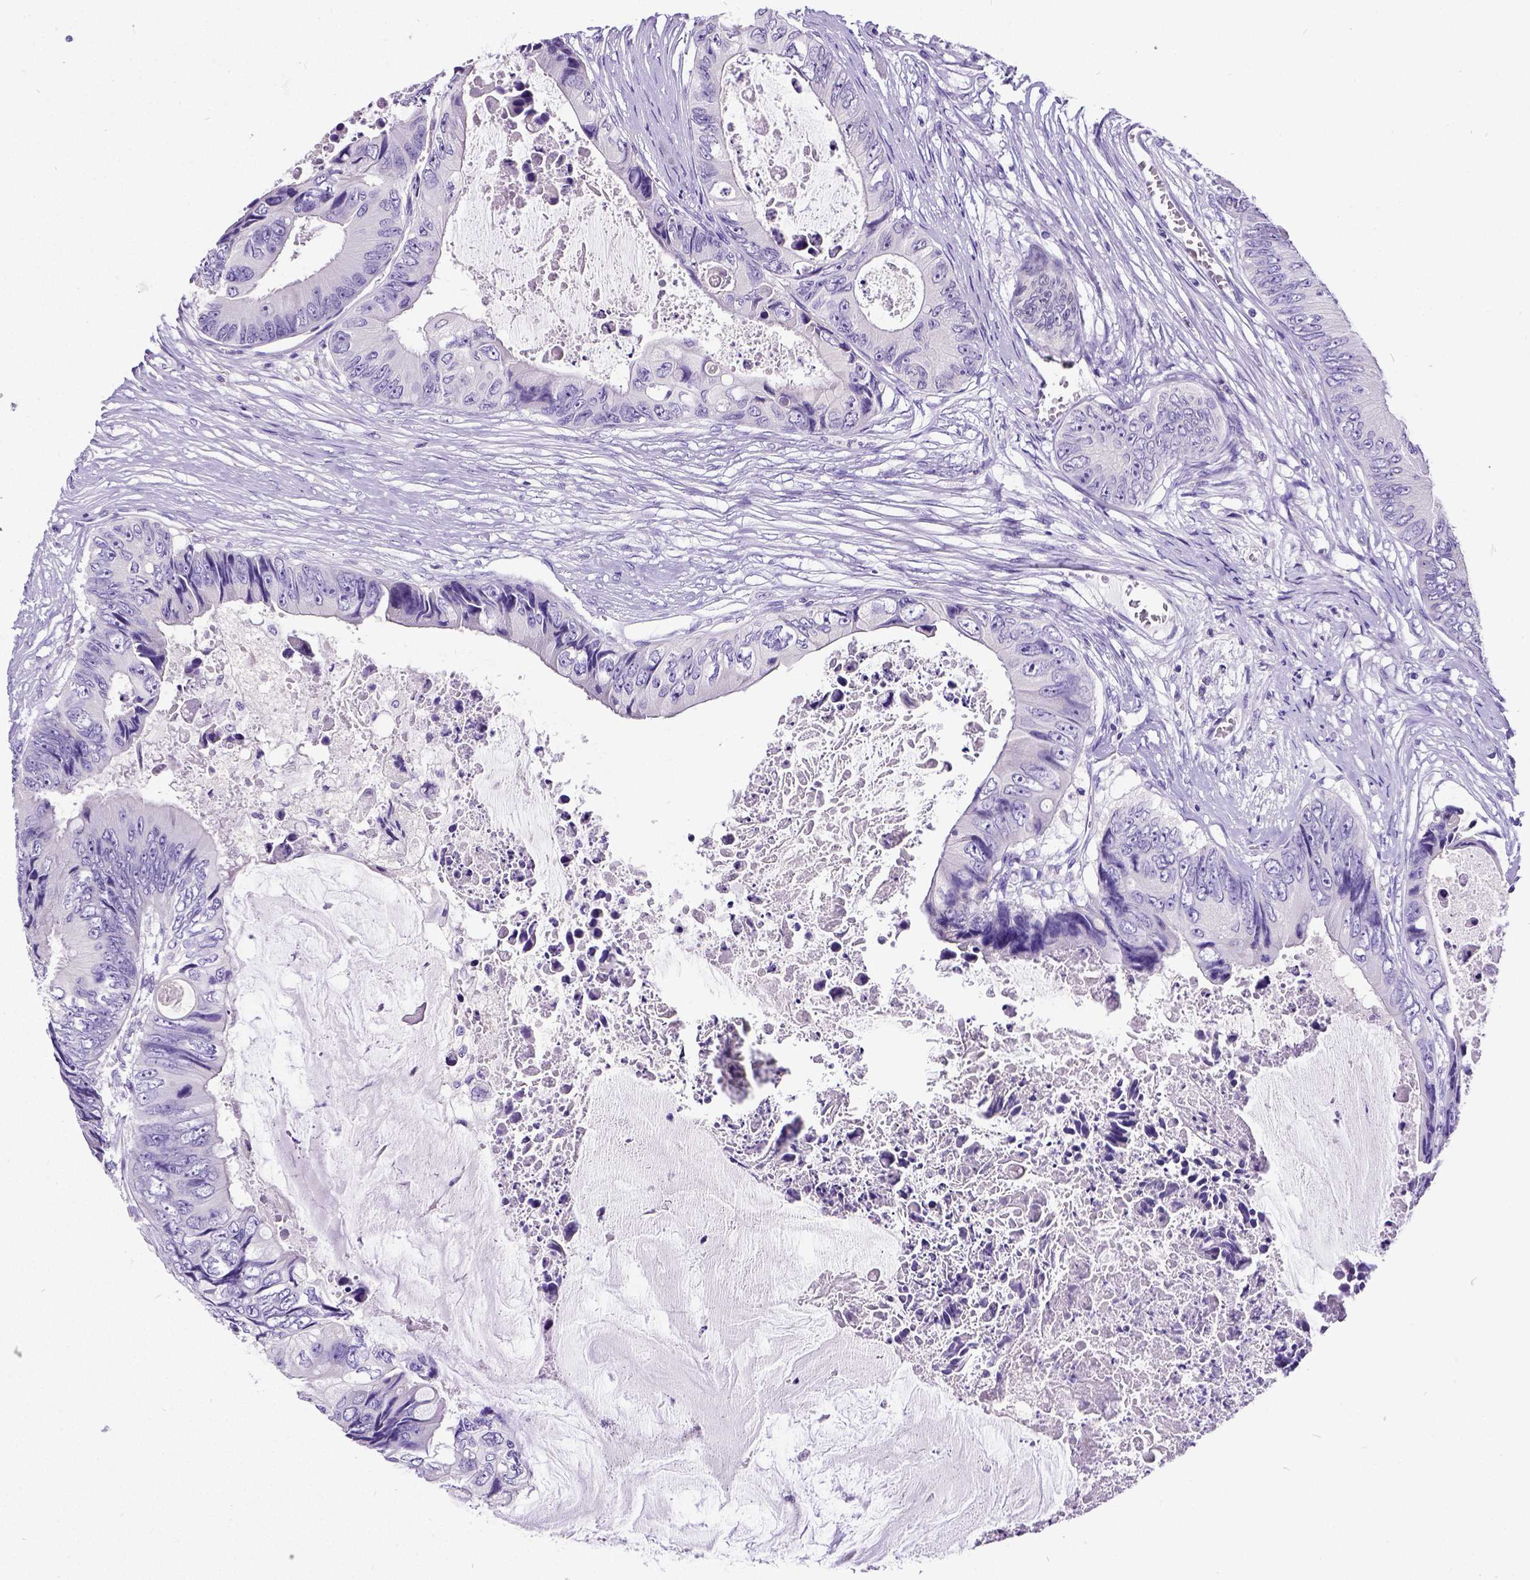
{"staining": {"intensity": "negative", "quantity": "none", "location": "none"}, "tissue": "colorectal cancer", "cell_type": "Tumor cells", "image_type": "cancer", "snomed": [{"axis": "morphology", "description": "Adenocarcinoma, NOS"}, {"axis": "topography", "description": "Rectum"}], "caption": "Tumor cells show no significant positivity in colorectal adenocarcinoma.", "gene": "SATB2", "patient": {"sex": "male", "age": 63}}